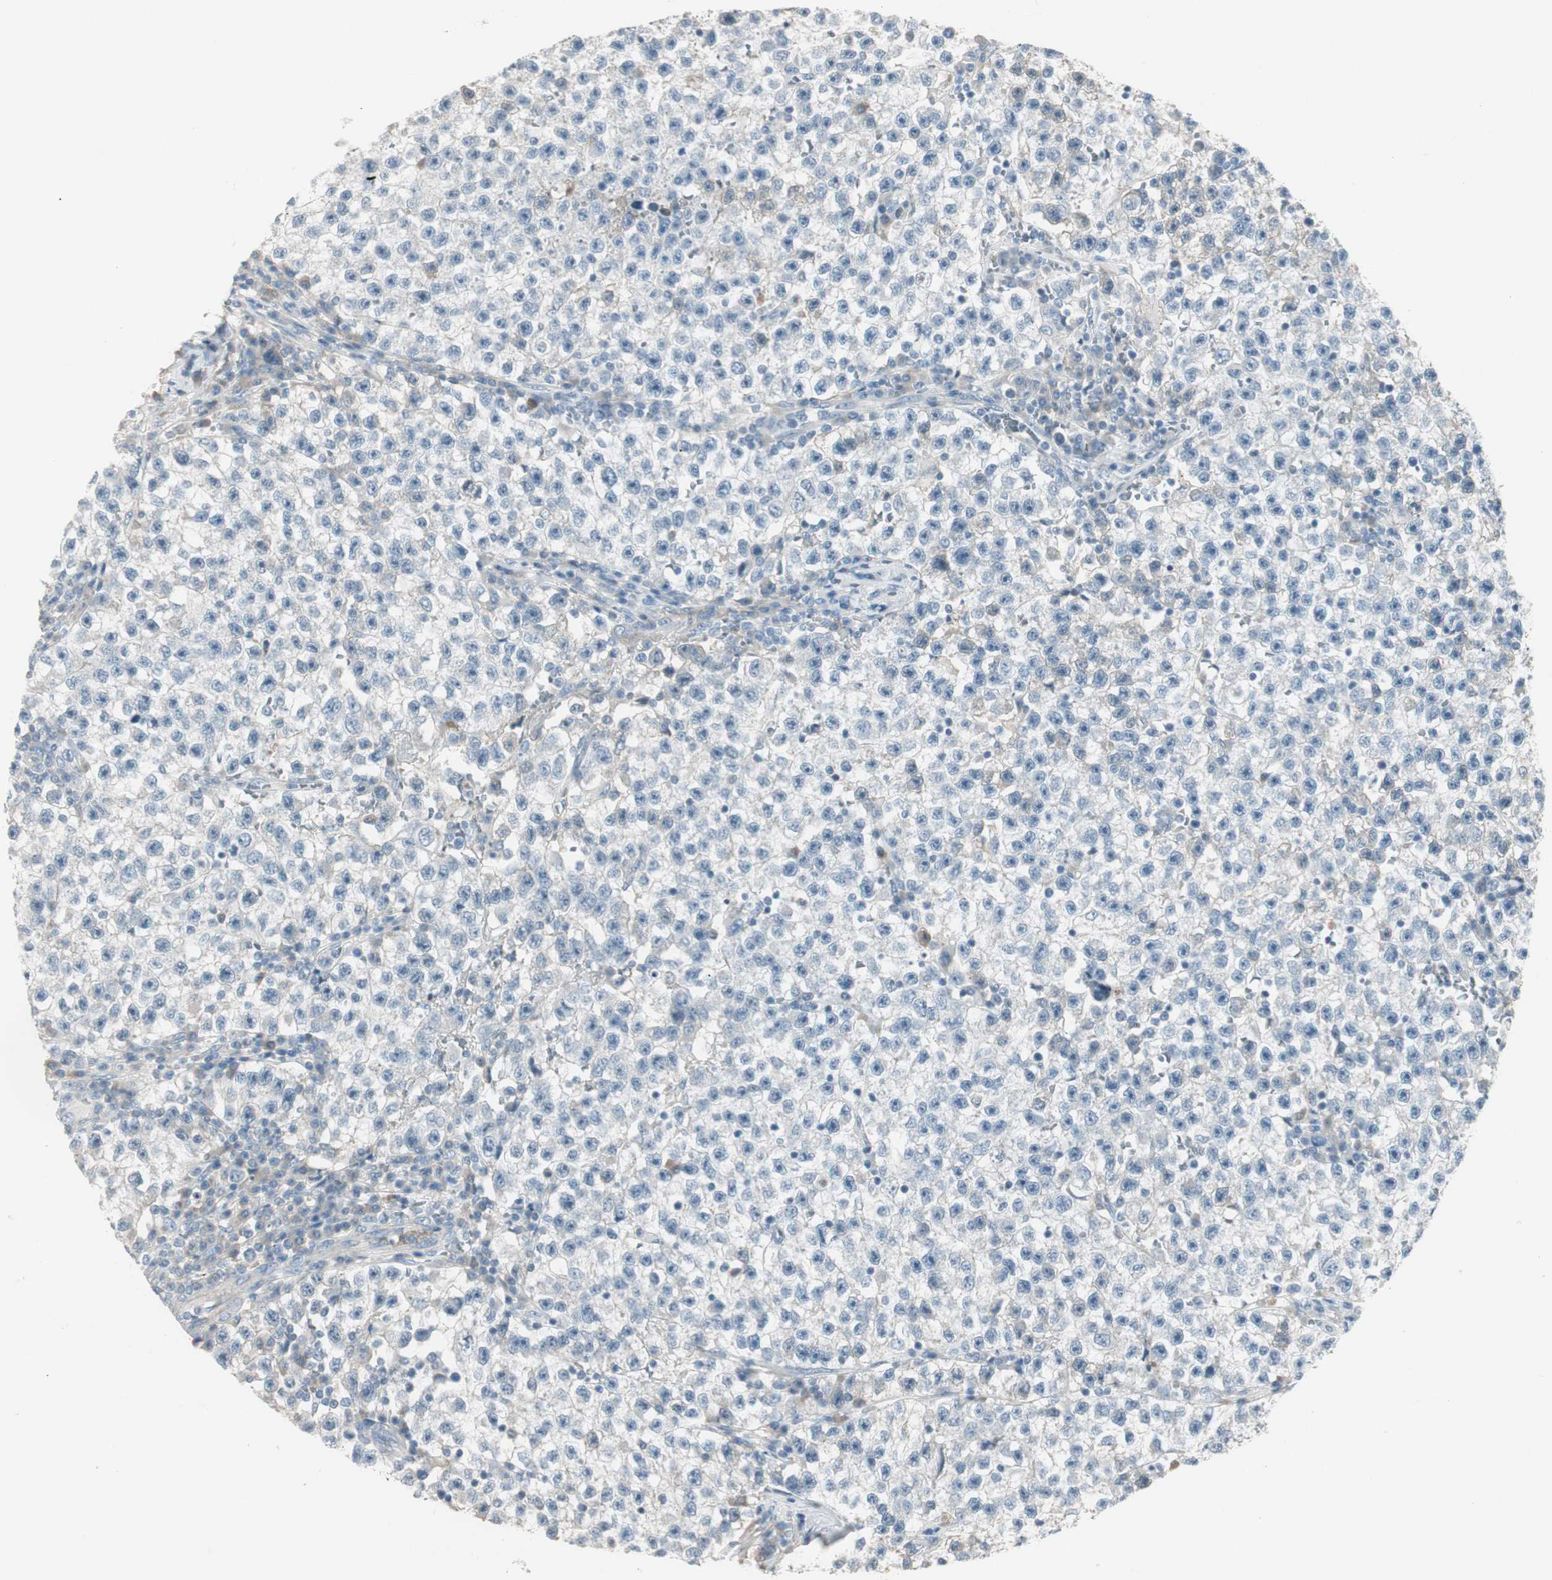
{"staining": {"intensity": "negative", "quantity": "none", "location": "none"}, "tissue": "testis cancer", "cell_type": "Tumor cells", "image_type": "cancer", "snomed": [{"axis": "morphology", "description": "Seminoma, NOS"}, {"axis": "topography", "description": "Testis"}], "caption": "Immunohistochemistry photomicrograph of neoplastic tissue: human testis cancer stained with DAB (3,3'-diaminobenzidine) reveals no significant protein positivity in tumor cells. (DAB (3,3'-diaminobenzidine) IHC with hematoxylin counter stain).", "gene": "EVA1A", "patient": {"sex": "male", "age": 22}}